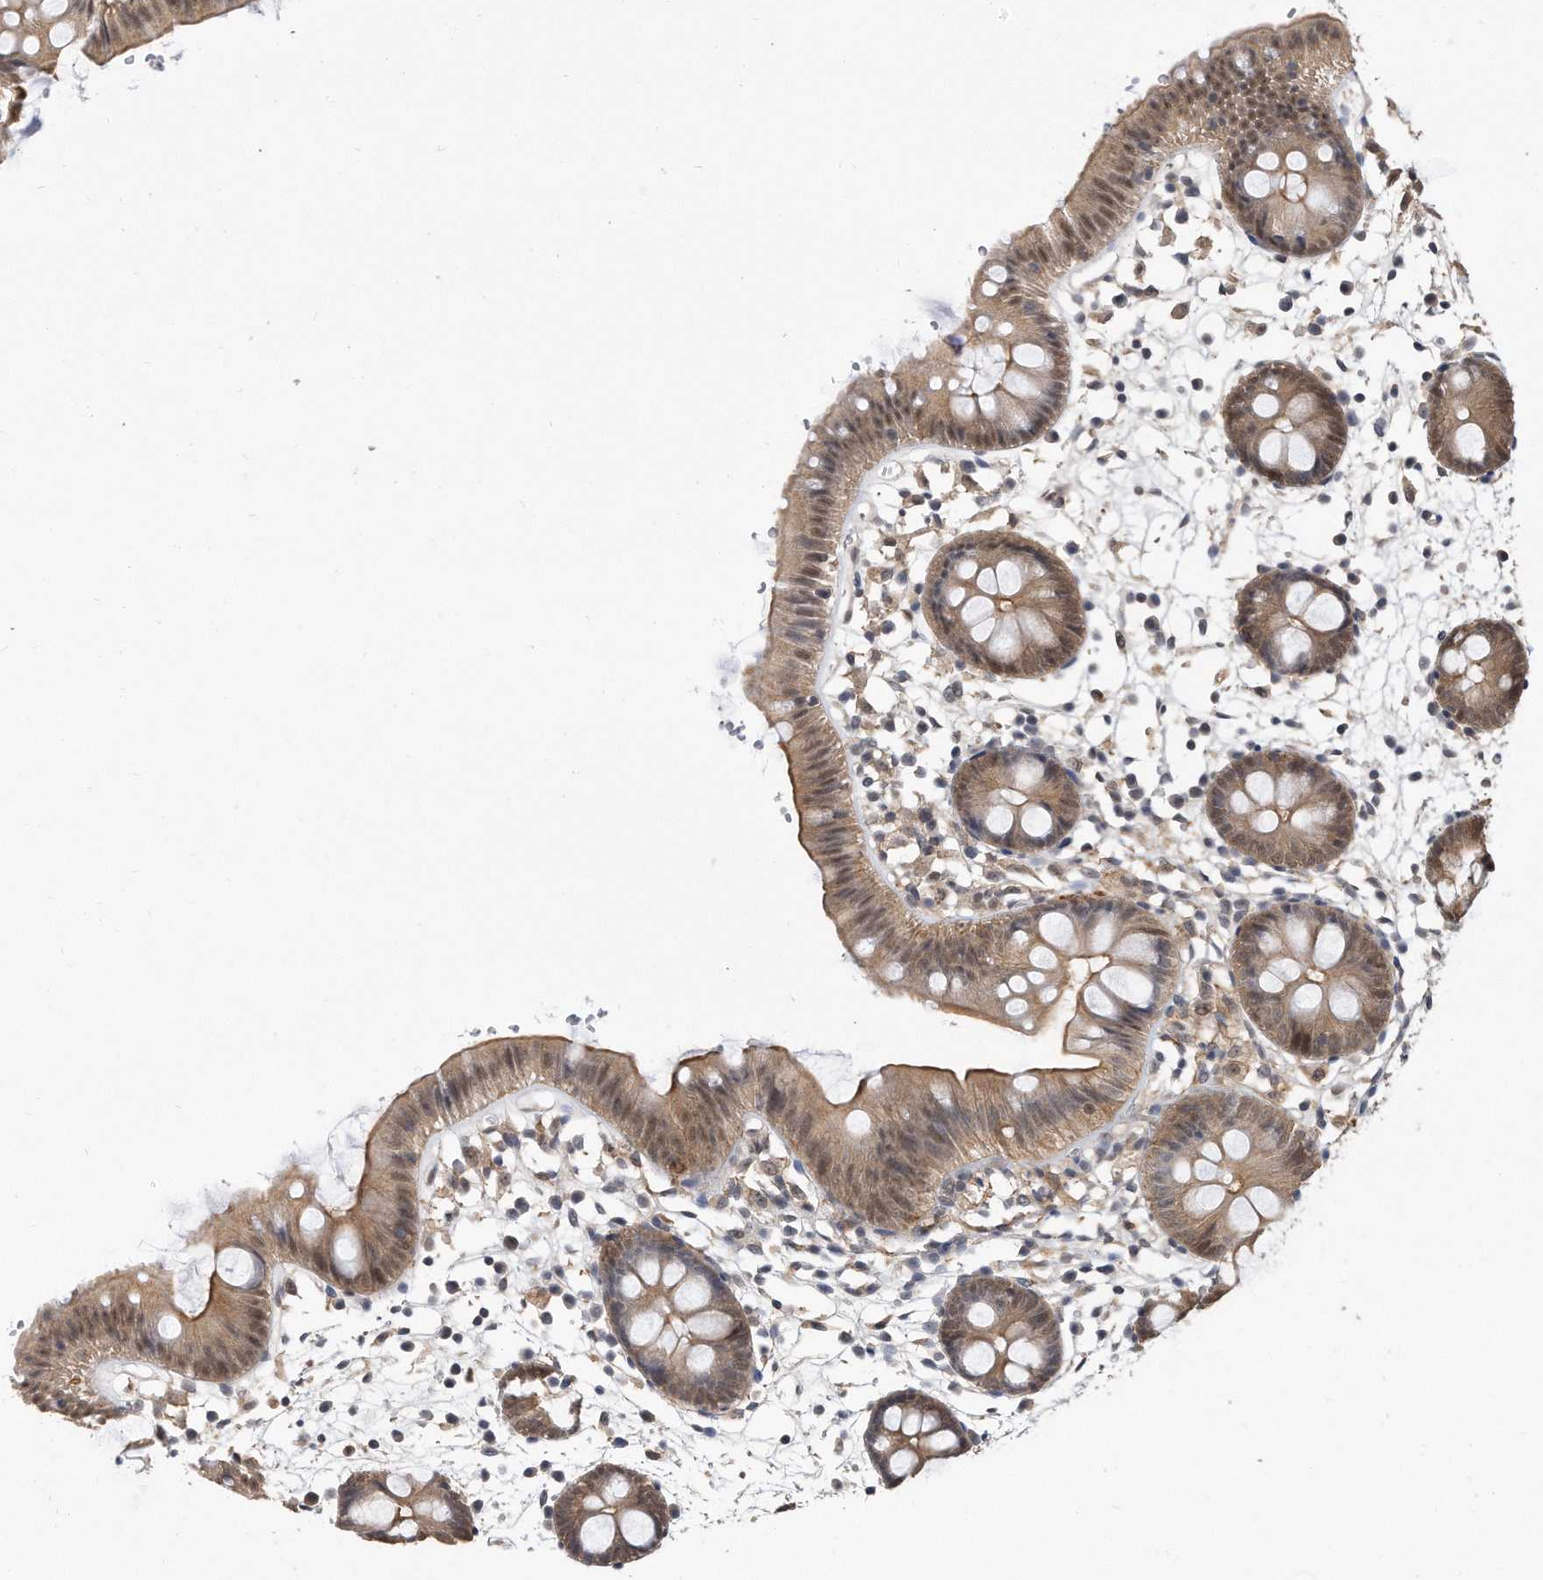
{"staining": {"intensity": "moderate", "quantity": ">75%", "location": "cytoplasmic/membranous"}, "tissue": "colon", "cell_type": "Endothelial cells", "image_type": "normal", "snomed": [{"axis": "morphology", "description": "Normal tissue, NOS"}, {"axis": "topography", "description": "Colon"}], "caption": "Colon stained for a protein shows moderate cytoplasmic/membranous positivity in endothelial cells. (DAB = brown stain, brightfield microscopy at high magnification).", "gene": "TCP1", "patient": {"sex": "male", "age": 56}}